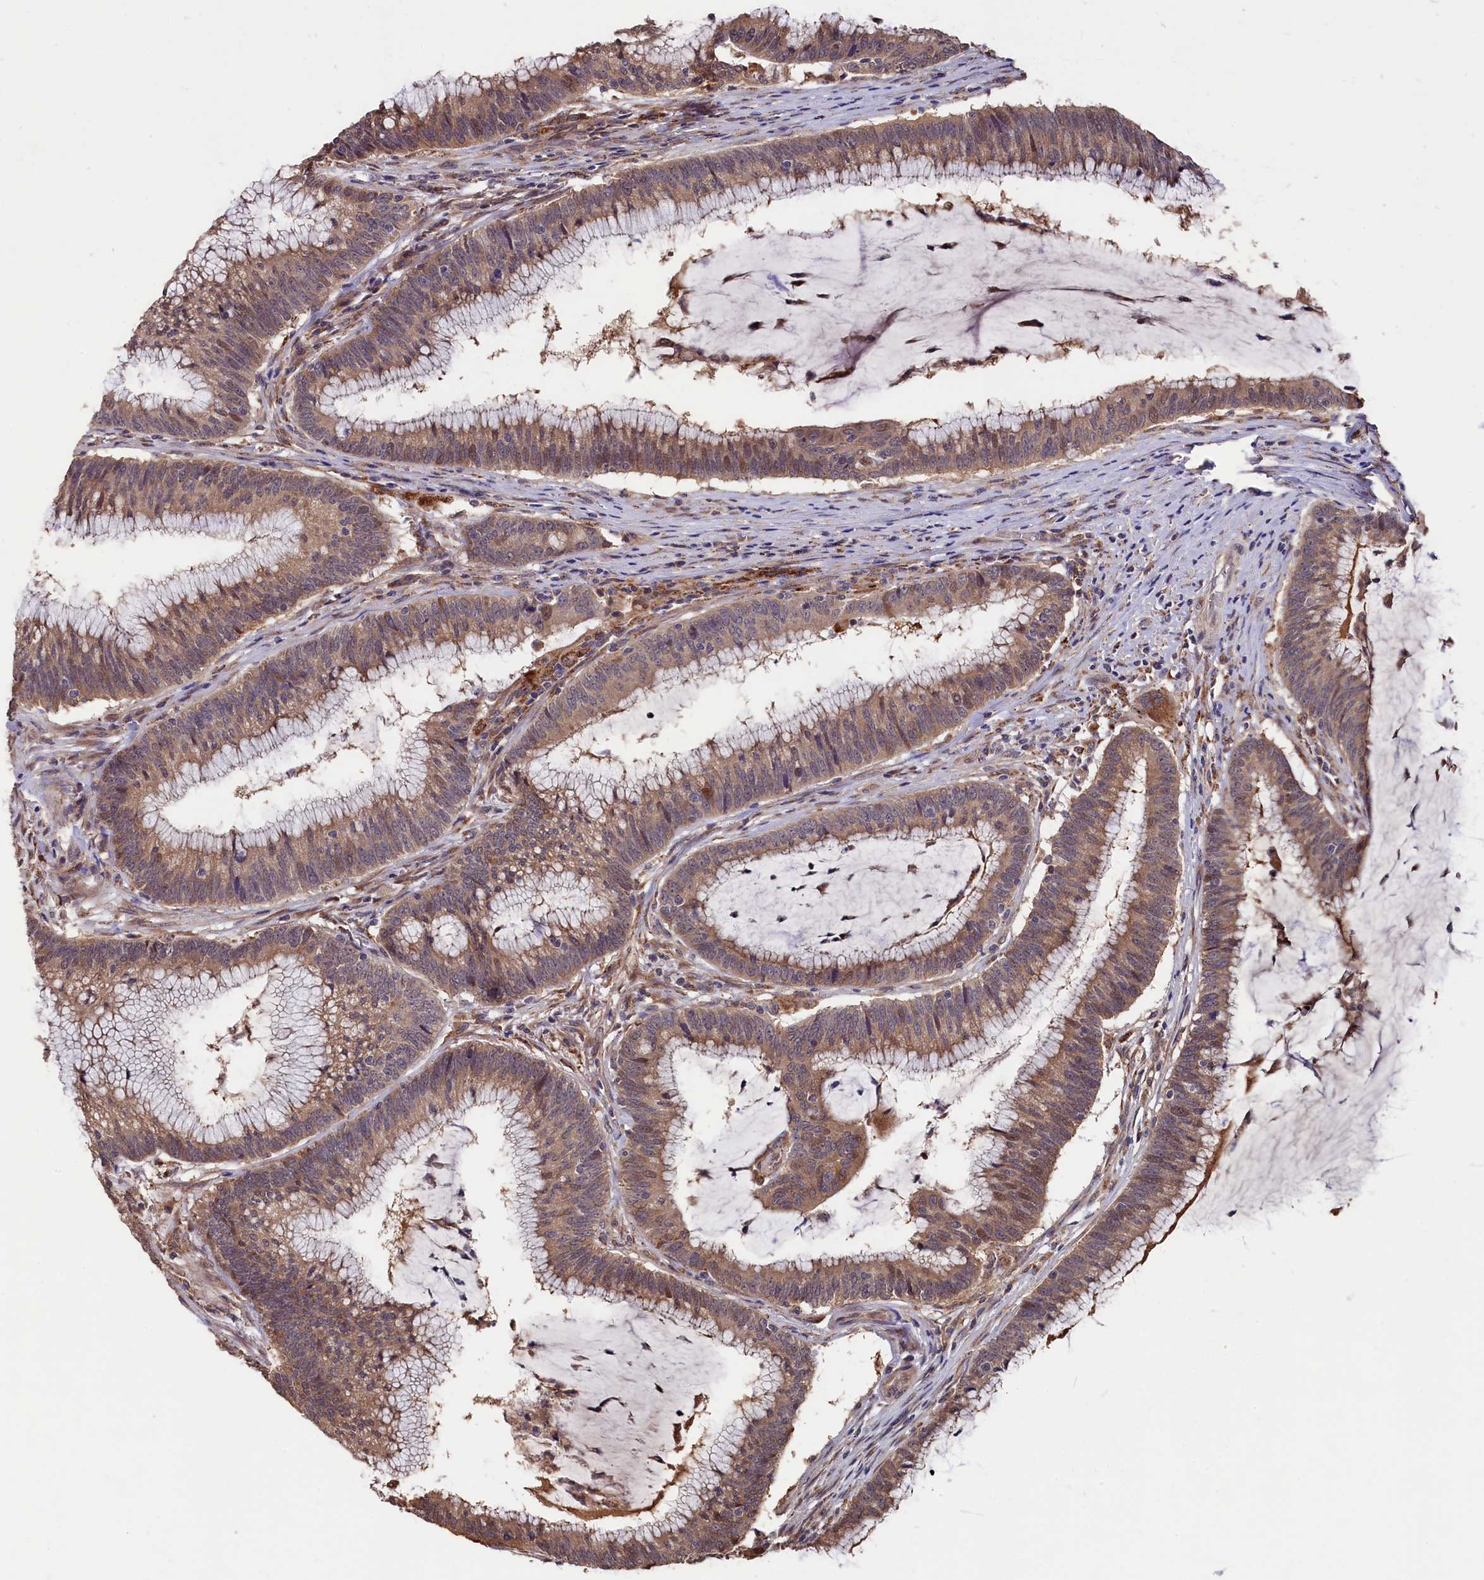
{"staining": {"intensity": "moderate", "quantity": ">75%", "location": "cytoplasmic/membranous"}, "tissue": "colorectal cancer", "cell_type": "Tumor cells", "image_type": "cancer", "snomed": [{"axis": "morphology", "description": "Adenocarcinoma, NOS"}, {"axis": "topography", "description": "Rectum"}], "caption": "Immunohistochemistry (DAB (3,3'-diaminobenzidine)) staining of colorectal adenocarcinoma shows moderate cytoplasmic/membranous protein expression in about >75% of tumor cells. (brown staining indicates protein expression, while blue staining denotes nuclei).", "gene": "SLC12A4", "patient": {"sex": "female", "age": 77}}